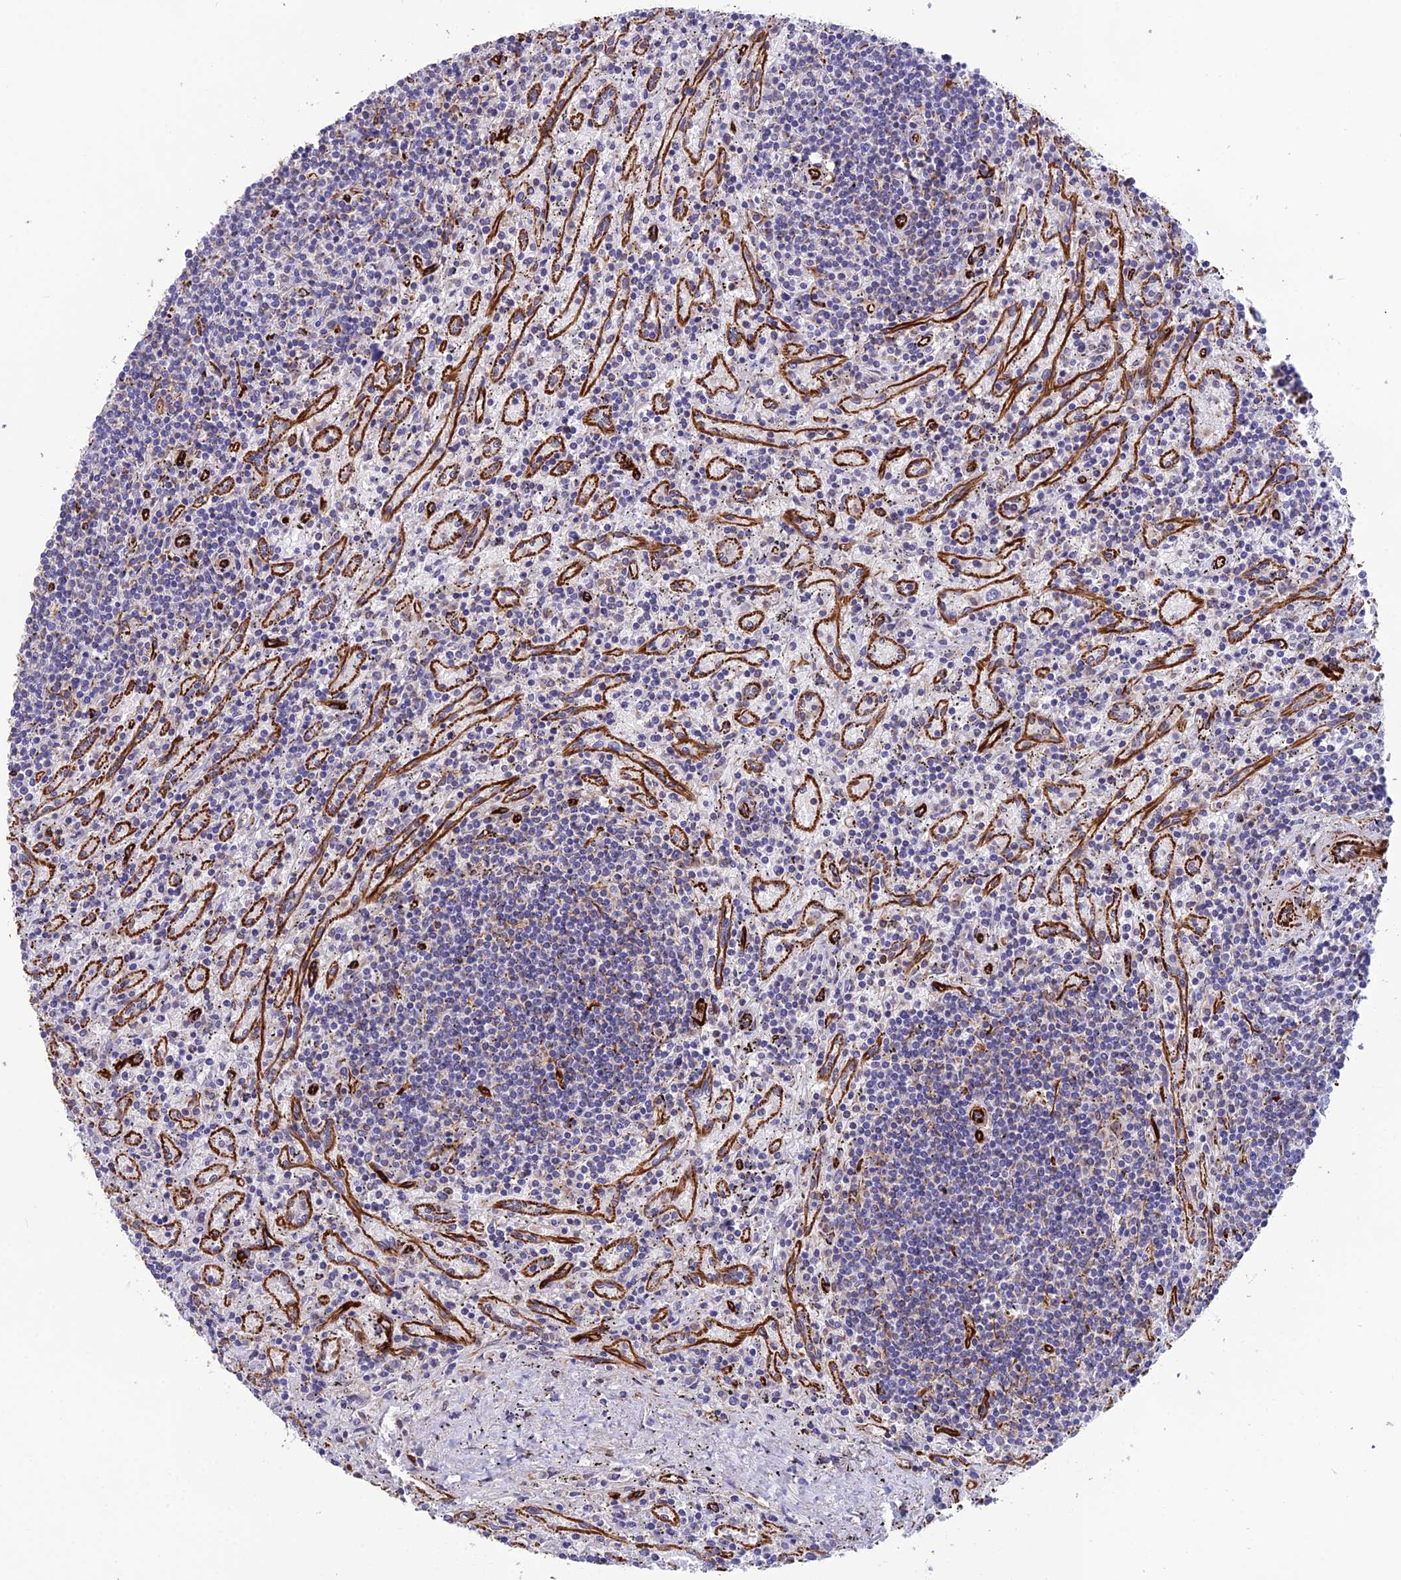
{"staining": {"intensity": "negative", "quantity": "none", "location": "none"}, "tissue": "lymphoma", "cell_type": "Tumor cells", "image_type": "cancer", "snomed": [{"axis": "morphology", "description": "Malignant lymphoma, non-Hodgkin's type, Low grade"}, {"axis": "topography", "description": "Spleen"}], "caption": "Tumor cells show no significant staining in malignant lymphoma, non-Hodgkin's type (low-grade).", "gene": "FBXL20", "patient": {"sex": "male", "age": 76}}